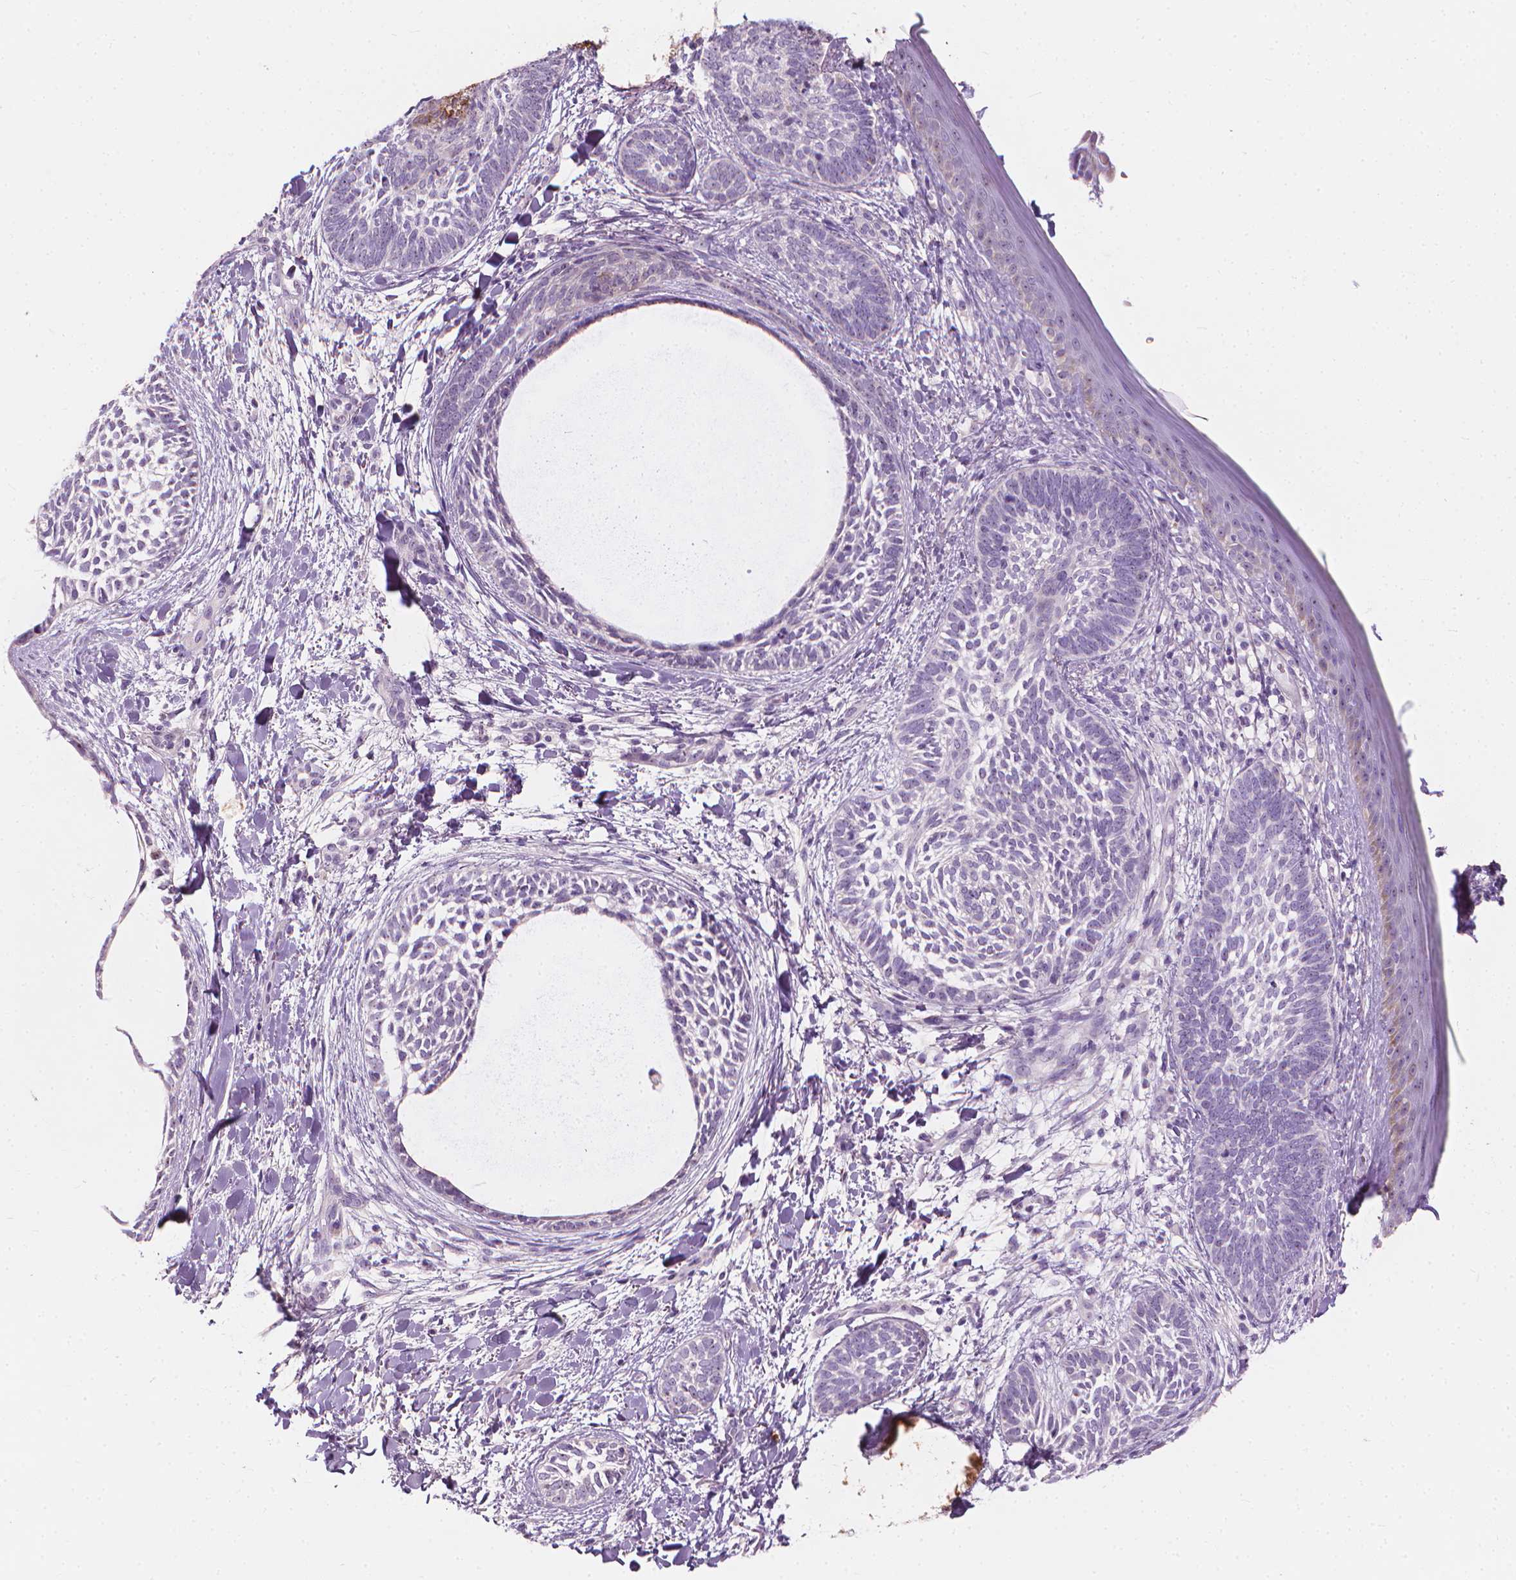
{"staining": {"intensity": "negative", "quantity": "none", "location": "none"}, "tissue": "skin cancer", "cell_type": "Tumor cells", "image_type": "cancer", "snomed": [{"axis": "morphology", "description": "Normal tissue, NOS"}, {"axis": "morphology", "description": "Basal cell carcinoma"}, {"axis": "topography", "description": "Skin"}], "caption": "IHC of human skin cancer shows no positivity in tumor cells.", "gene": "GPRC5A", "patient": {"sex": "male", "age": 46}}